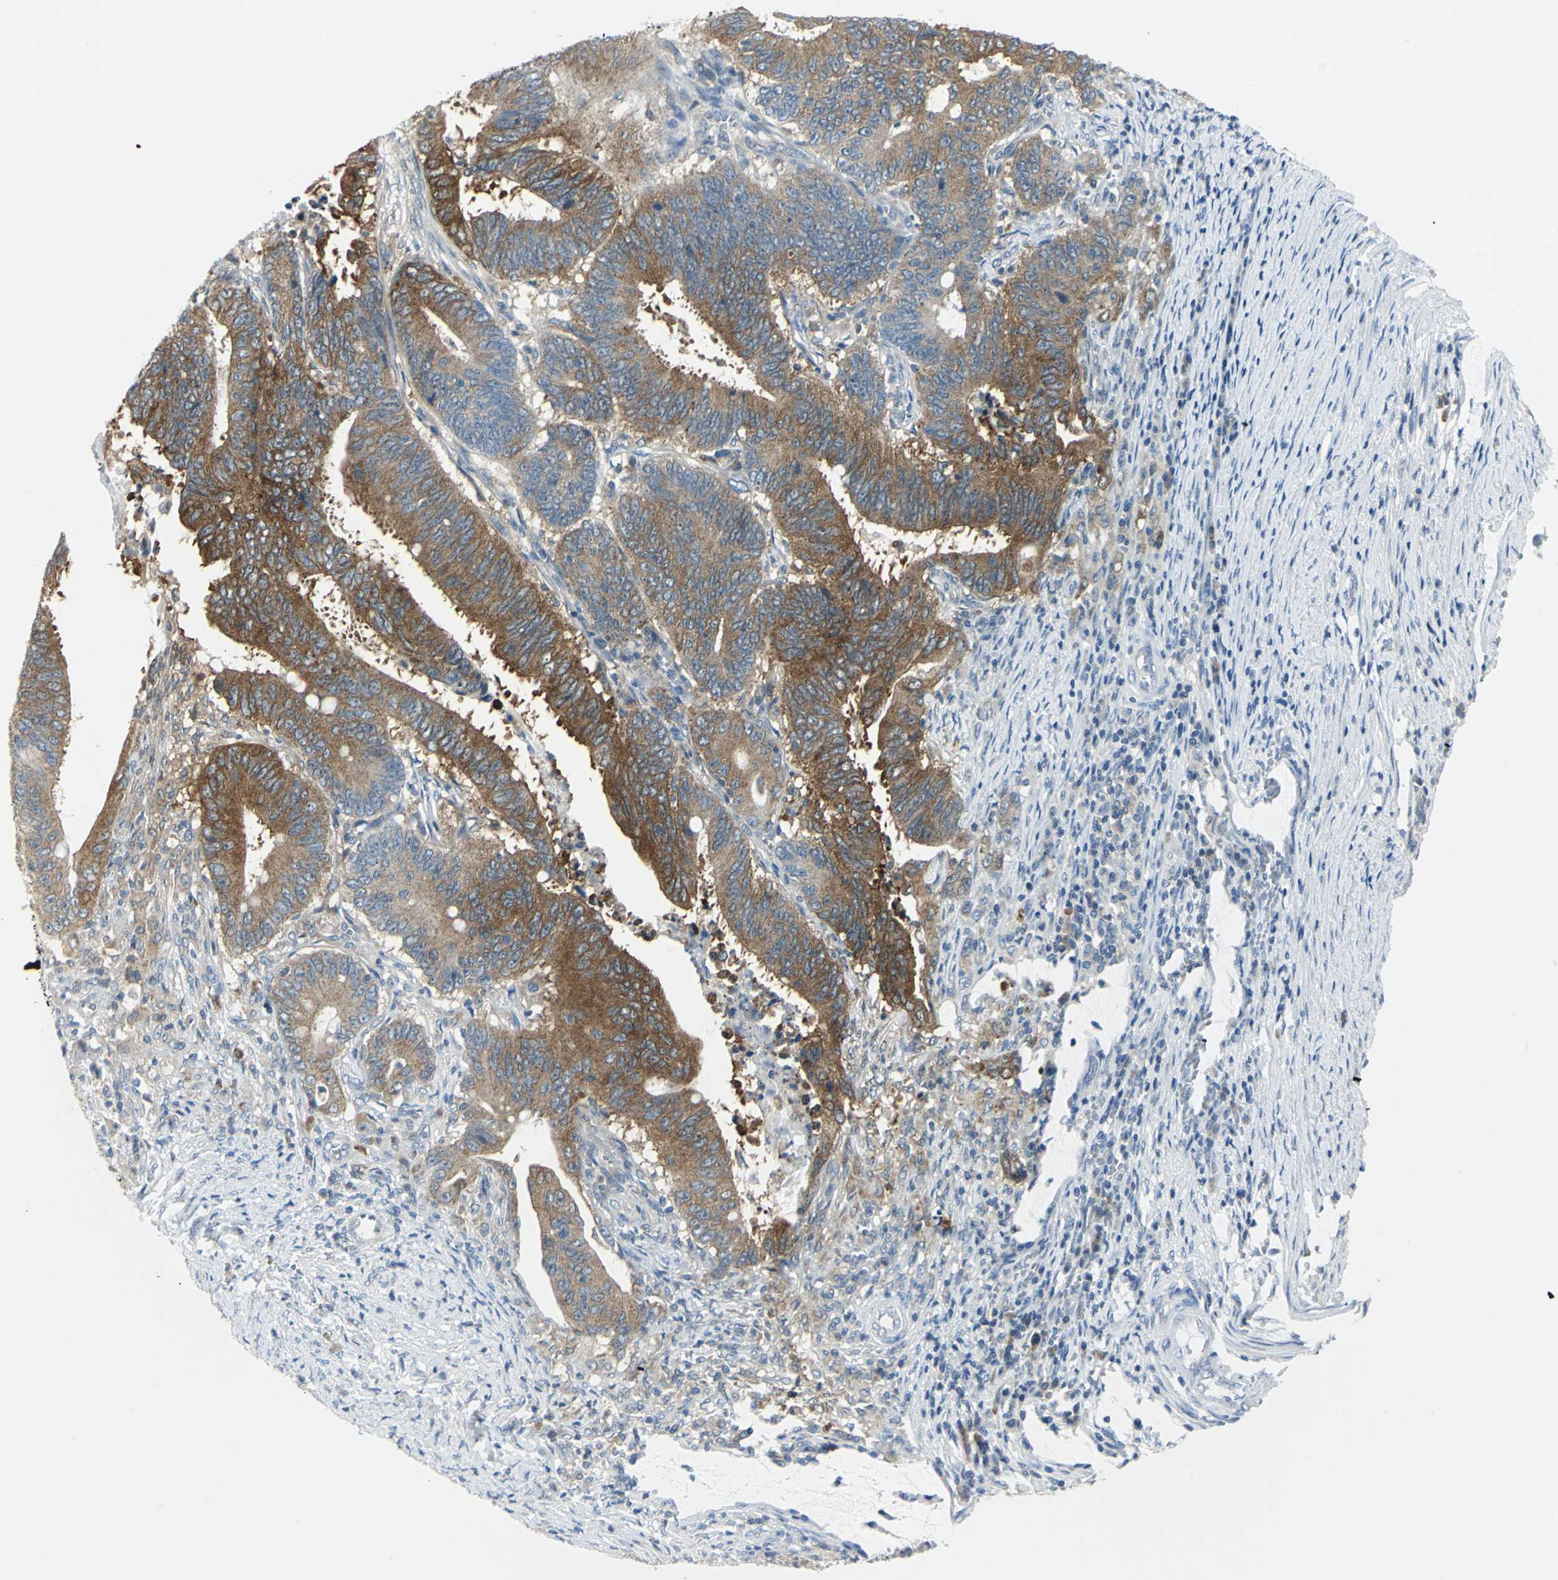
{"staining": {"intensity": "strong", "quantity": ">75%", "location": "cytoplasmic/membranous"}, "tissue": "colorectal cancer", "cell_type": "Tumor cells", "image_type": "cancer", "snomed": [{"axis": "morphology", "description": "Adenocarcinoma, NOS"}, {"axis": "topography", "description": "Colon"}], "caption": "Protein expression analysis of adenocarcinoma (colorectal) displays strong cytoplasmic/membranous staining in about >75% of tumor cells. (Stains: DAB in brown, nuclei in blue, Microscopy: brightfield microscopy at high magnification).", "gene": "ALDOA", "patient": {"sex": "male", "age": 45}}